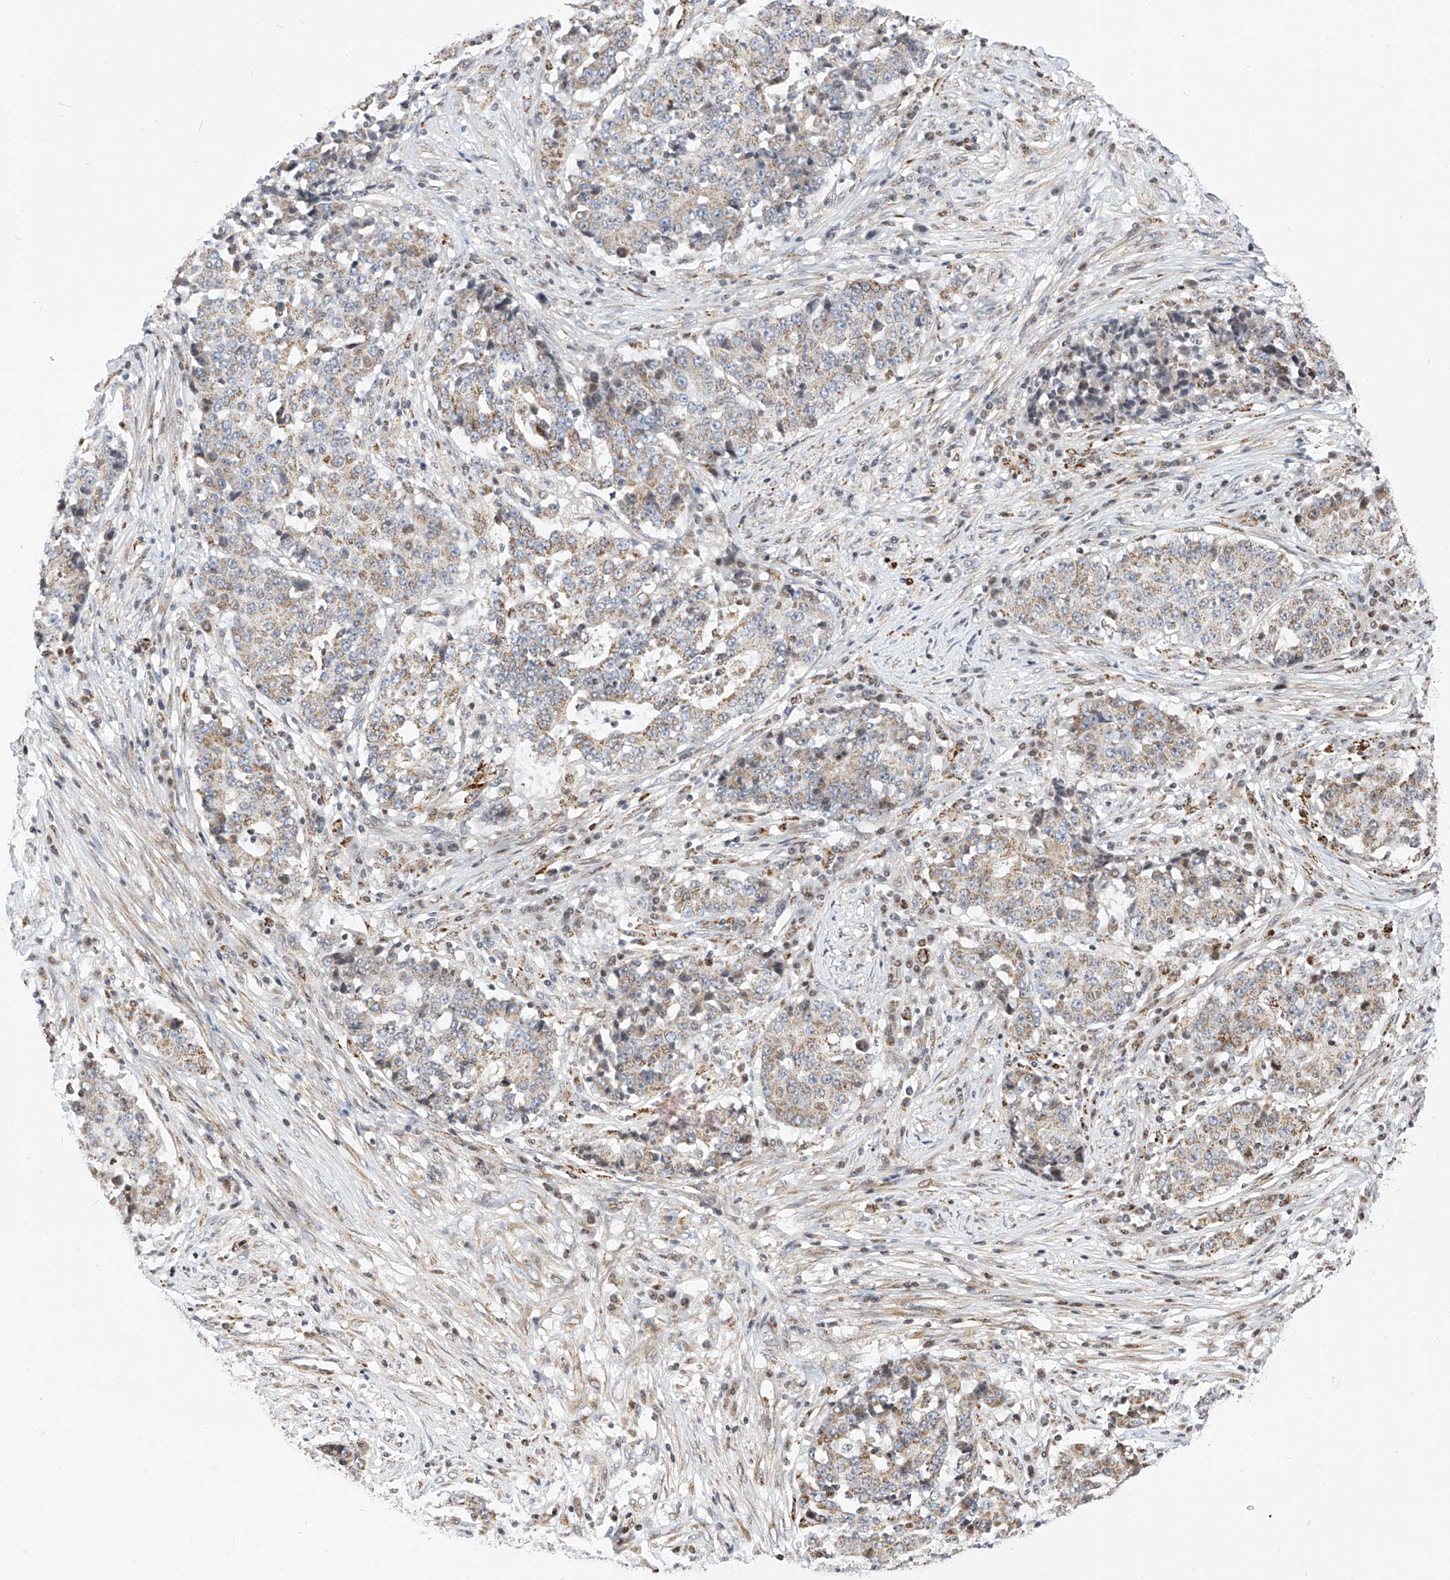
{"staining": {"intensity": "weak", "quantity": ">75%", "location": "cytoplasmic/membranous"}, "tissue": "stomach cancer", "cell_type": "Tumor cells", "image_type": "cancer", "snomed": [{"axis": "morphology", "description": "Adenocarcinoma, NOS"}, {"axis": "topography", "description": "Stomach"}], "caption": "Stomach cancer stained with DAB immunohistochemistry shows low levels of weak cytoplasmic/membranous expression in about >75% of tumor cells. (Brightfield microscopy of DAB IHC at high magnification).", "gene": "TTLL8", "patient": {"sex": "male", "age": 59}}